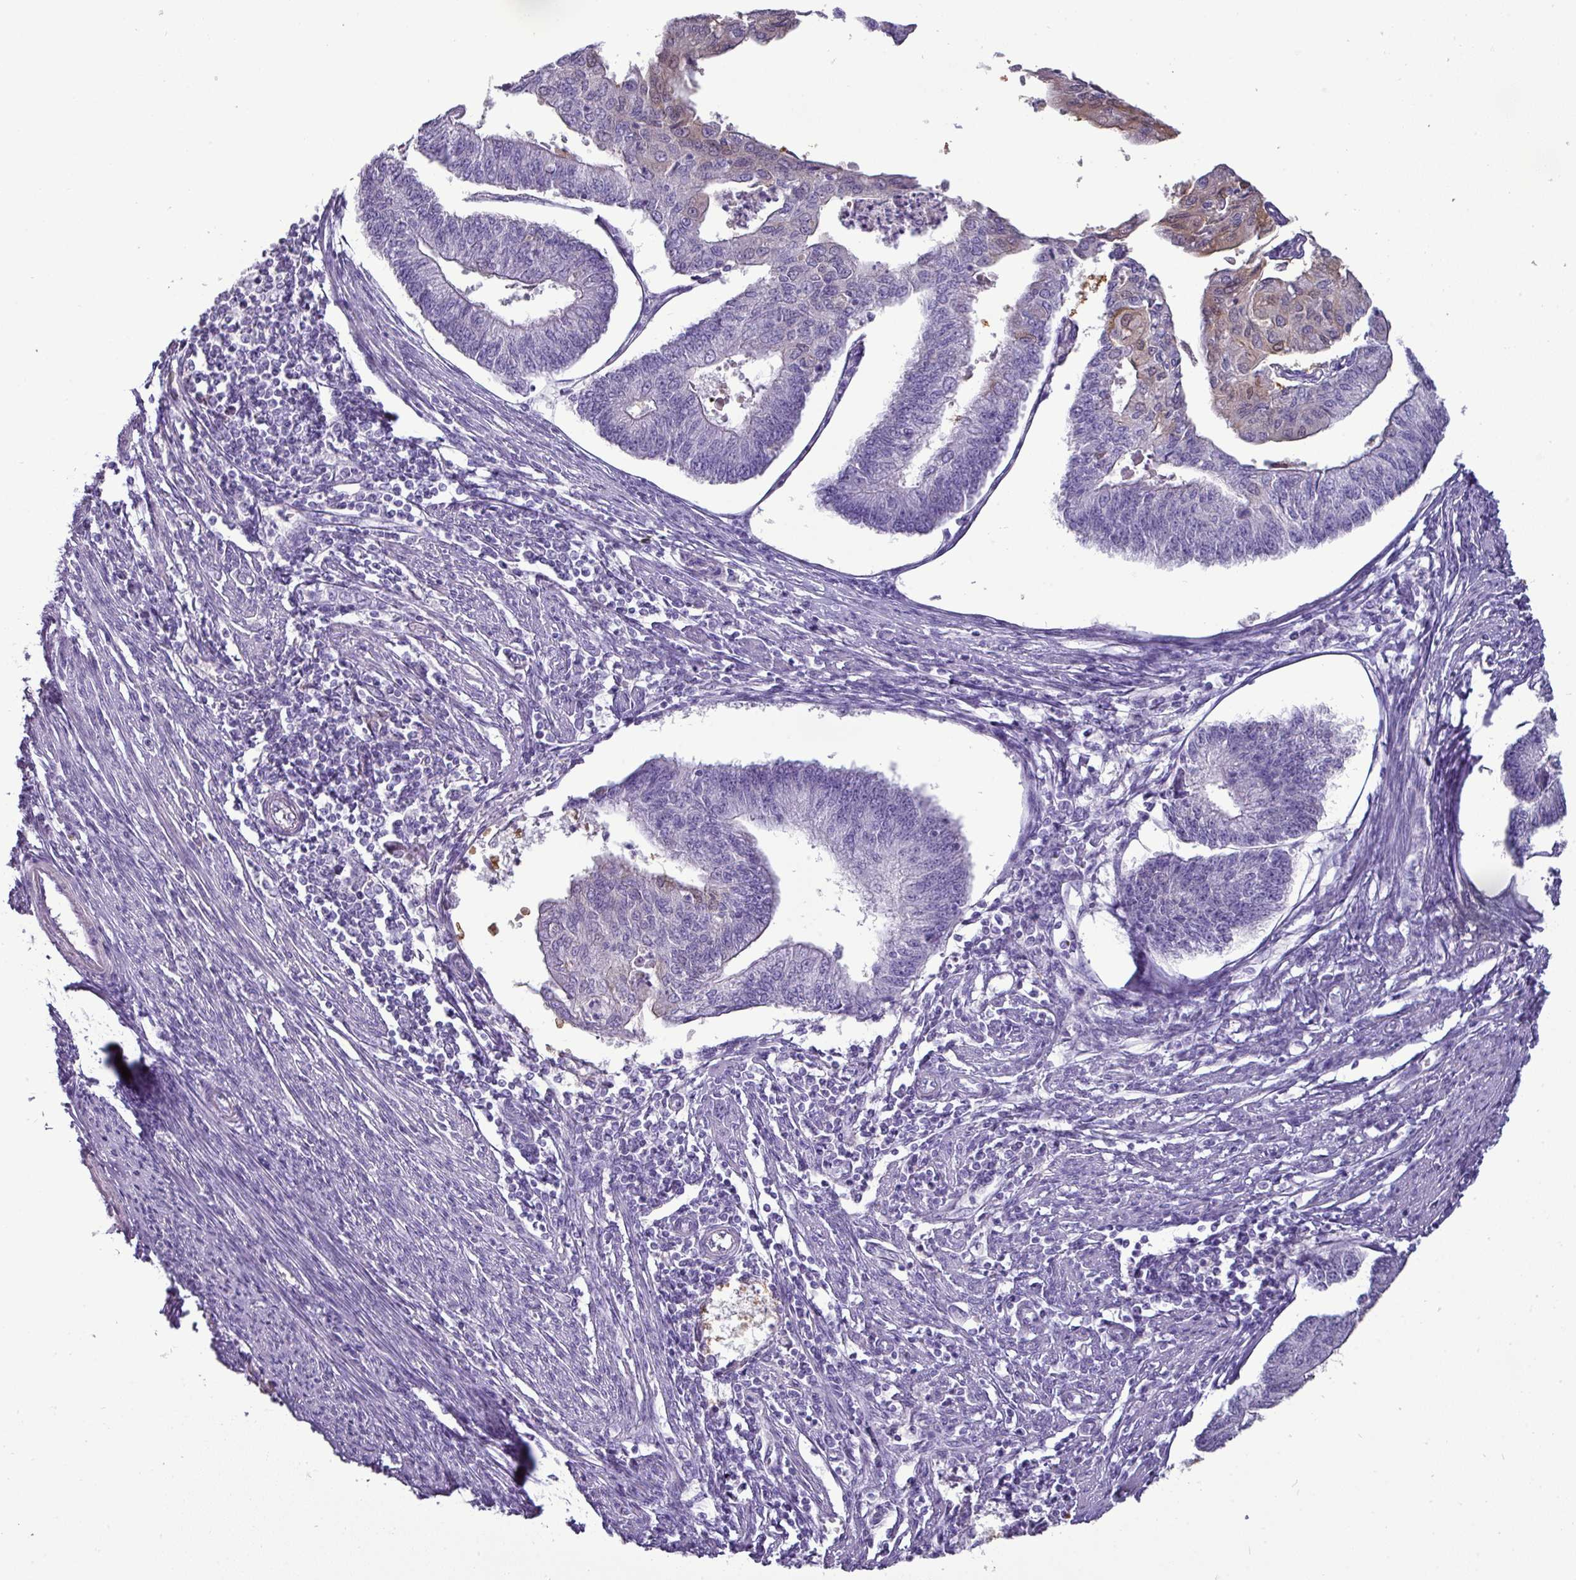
{"staining": {"intensity": "weak", "quantity": "<25%", "location": "cytoplasmic/membranous"}, "tissue": "endometrial cancer", "cell_type": "Tumor cells", "image_type": "cancer", "snomed": [{"axis": "morphology", "description": "Adenocarcinoma, NOS"}, {"axis": "topography", "description": "Endometrium"}], "caption": "Endometrial cancer was stained to show a protein in brown. There is no significant positivity in tumor cells.", "gene": "GSTA3", "patient": {"sex": "female", "age": 56}}